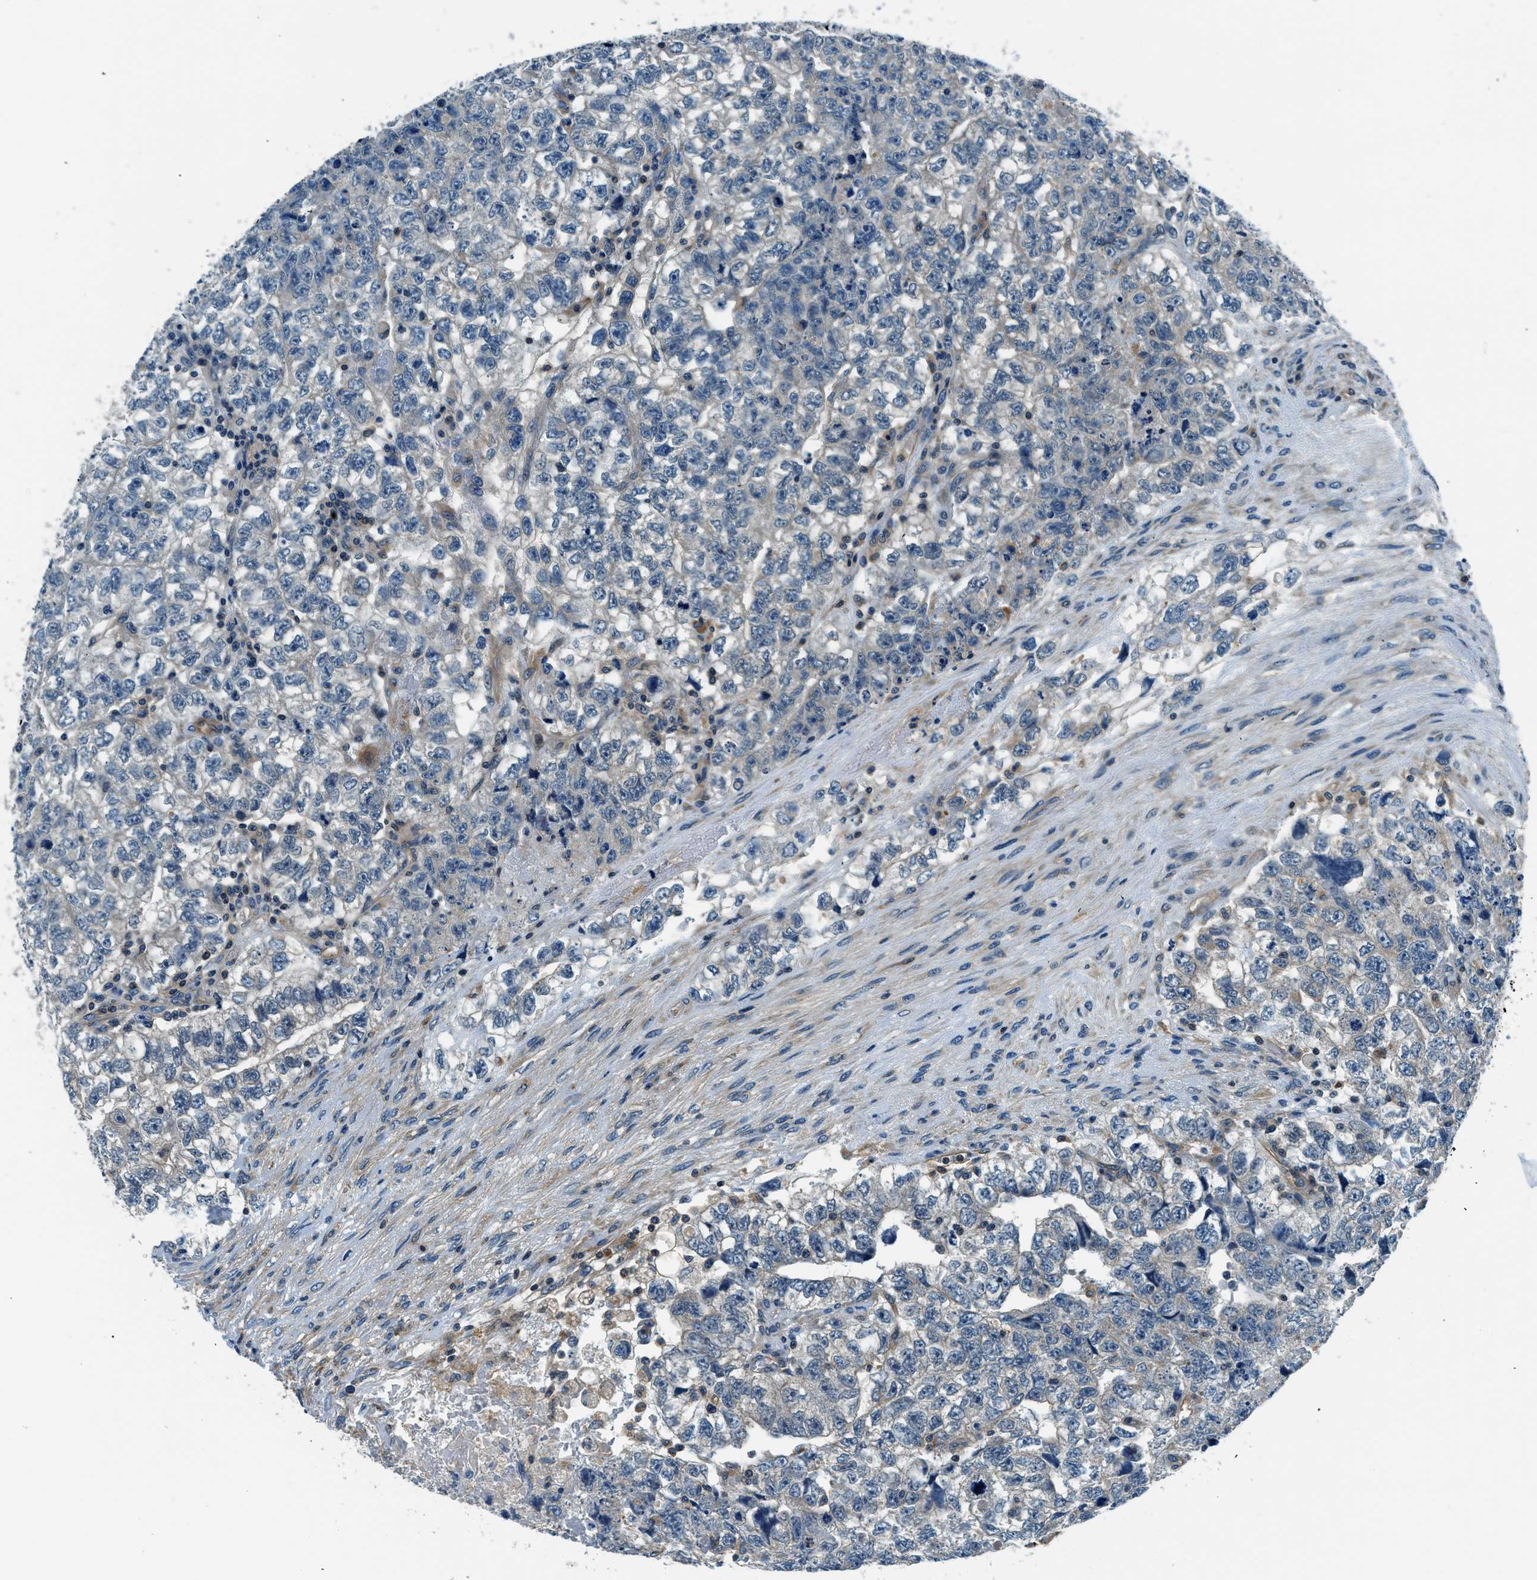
{"staining": {"intensity": "negative", "quantity": "none", "location": "none"}, "tissue": "testis cancer", "cell_type": "Tumor cells", "image_type": "cancer", "snomed": [{"axis": "morphology", "description": "Carcinoma, Embryonal, NOS"}, {"axis": "topography", "description": "Testis"}], "caption": "A high-resolution photomicrograph shows IHC staining of embryonal carcinoma (testis), which reveals no significant expression in tumor cells.", "gene": "SLC19A2", "patient": {"sex": "male", "age": 36}}